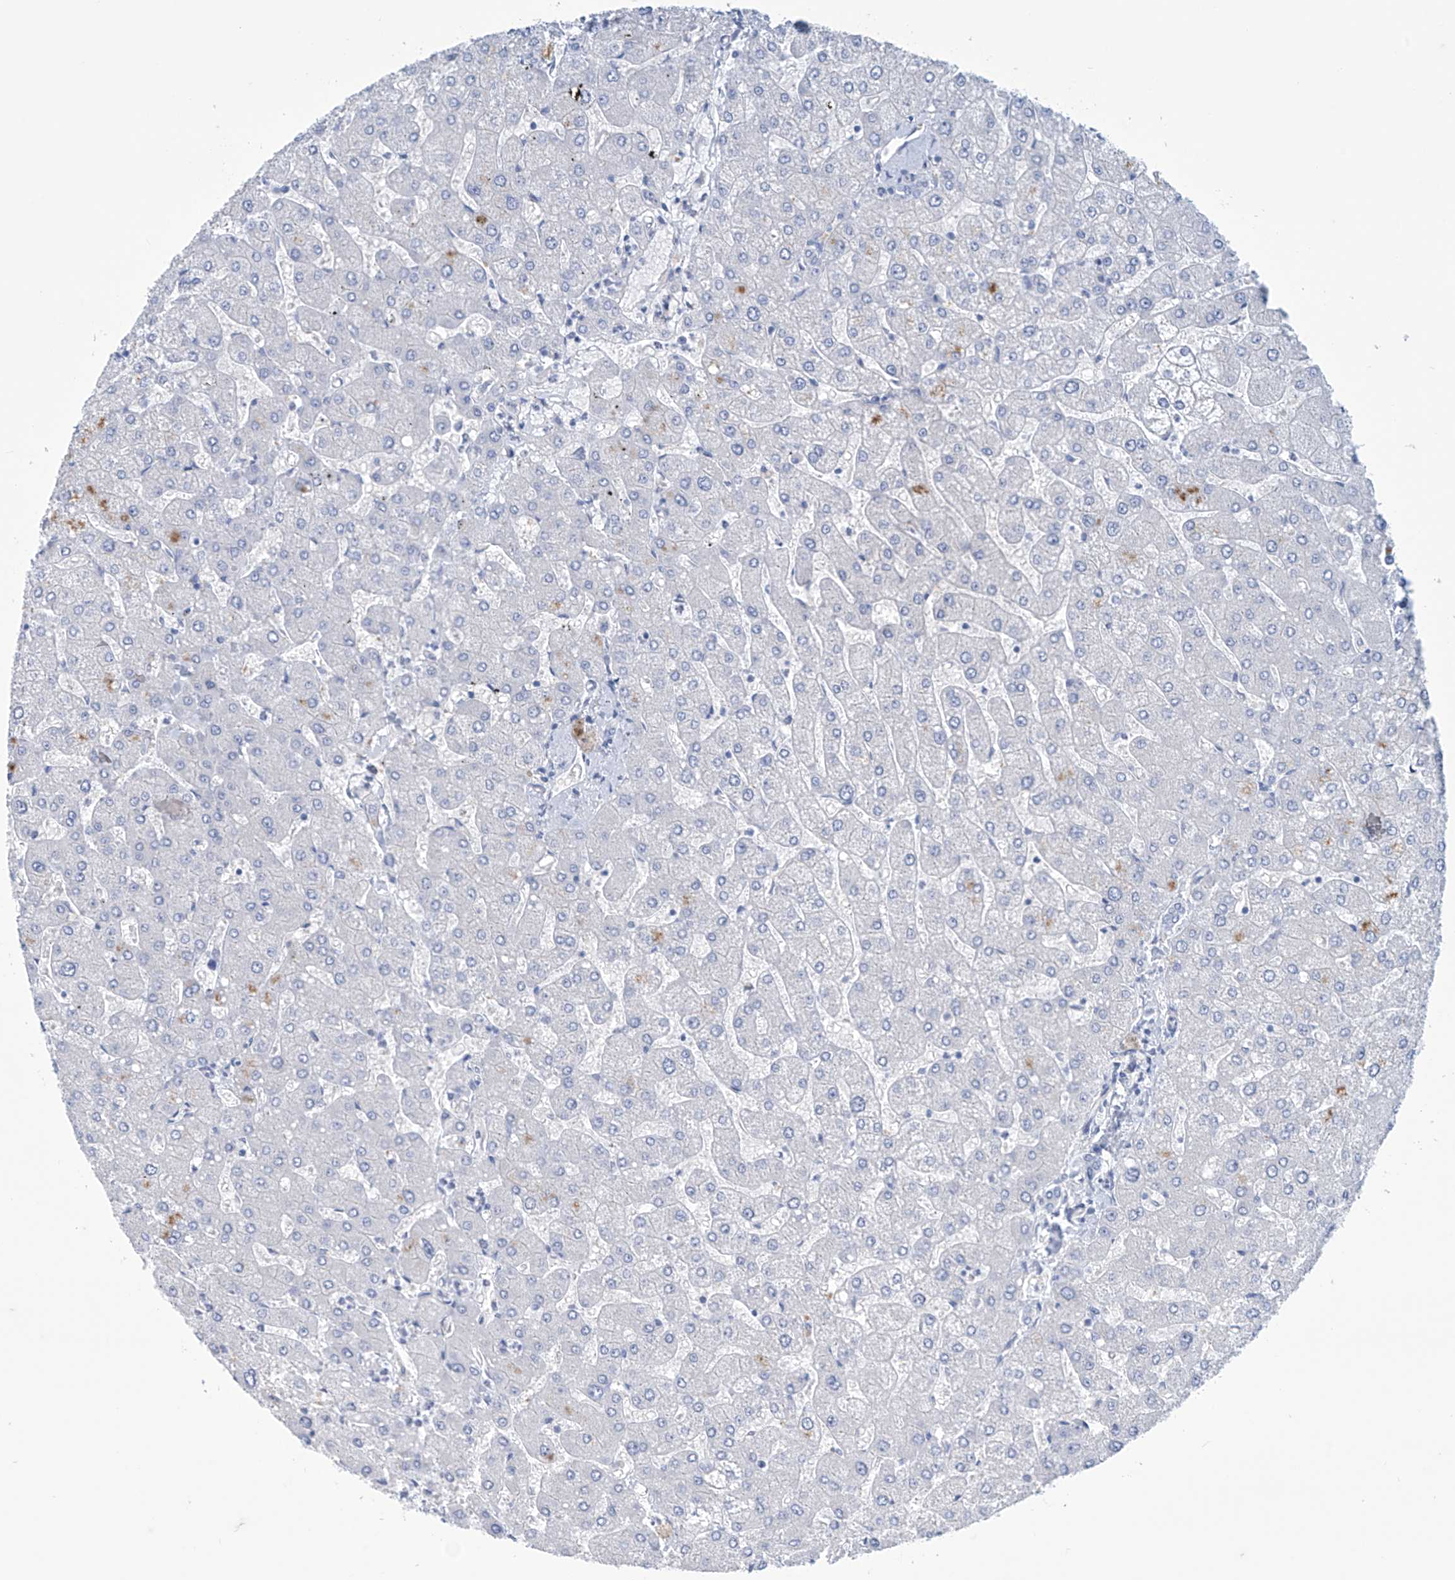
{"staining": {"intensity": "negative", "quantity": "none", "location": "none"}, "tissue": "liver", "cell_type": "Cholangiocytes", "image_type": "normal", "snomed": [{"axis": "morphology", "description": "Normal tissue, NOS"}, {"axis": "topography", "description": "Liver"}], "caption": "An immunohistochemistry photomicrograph of normal liver is shown. There is no staining in cholangiocytes of liver.", "gene": "SLC35A5", "patient": {"sex": "male", "age": 55}}